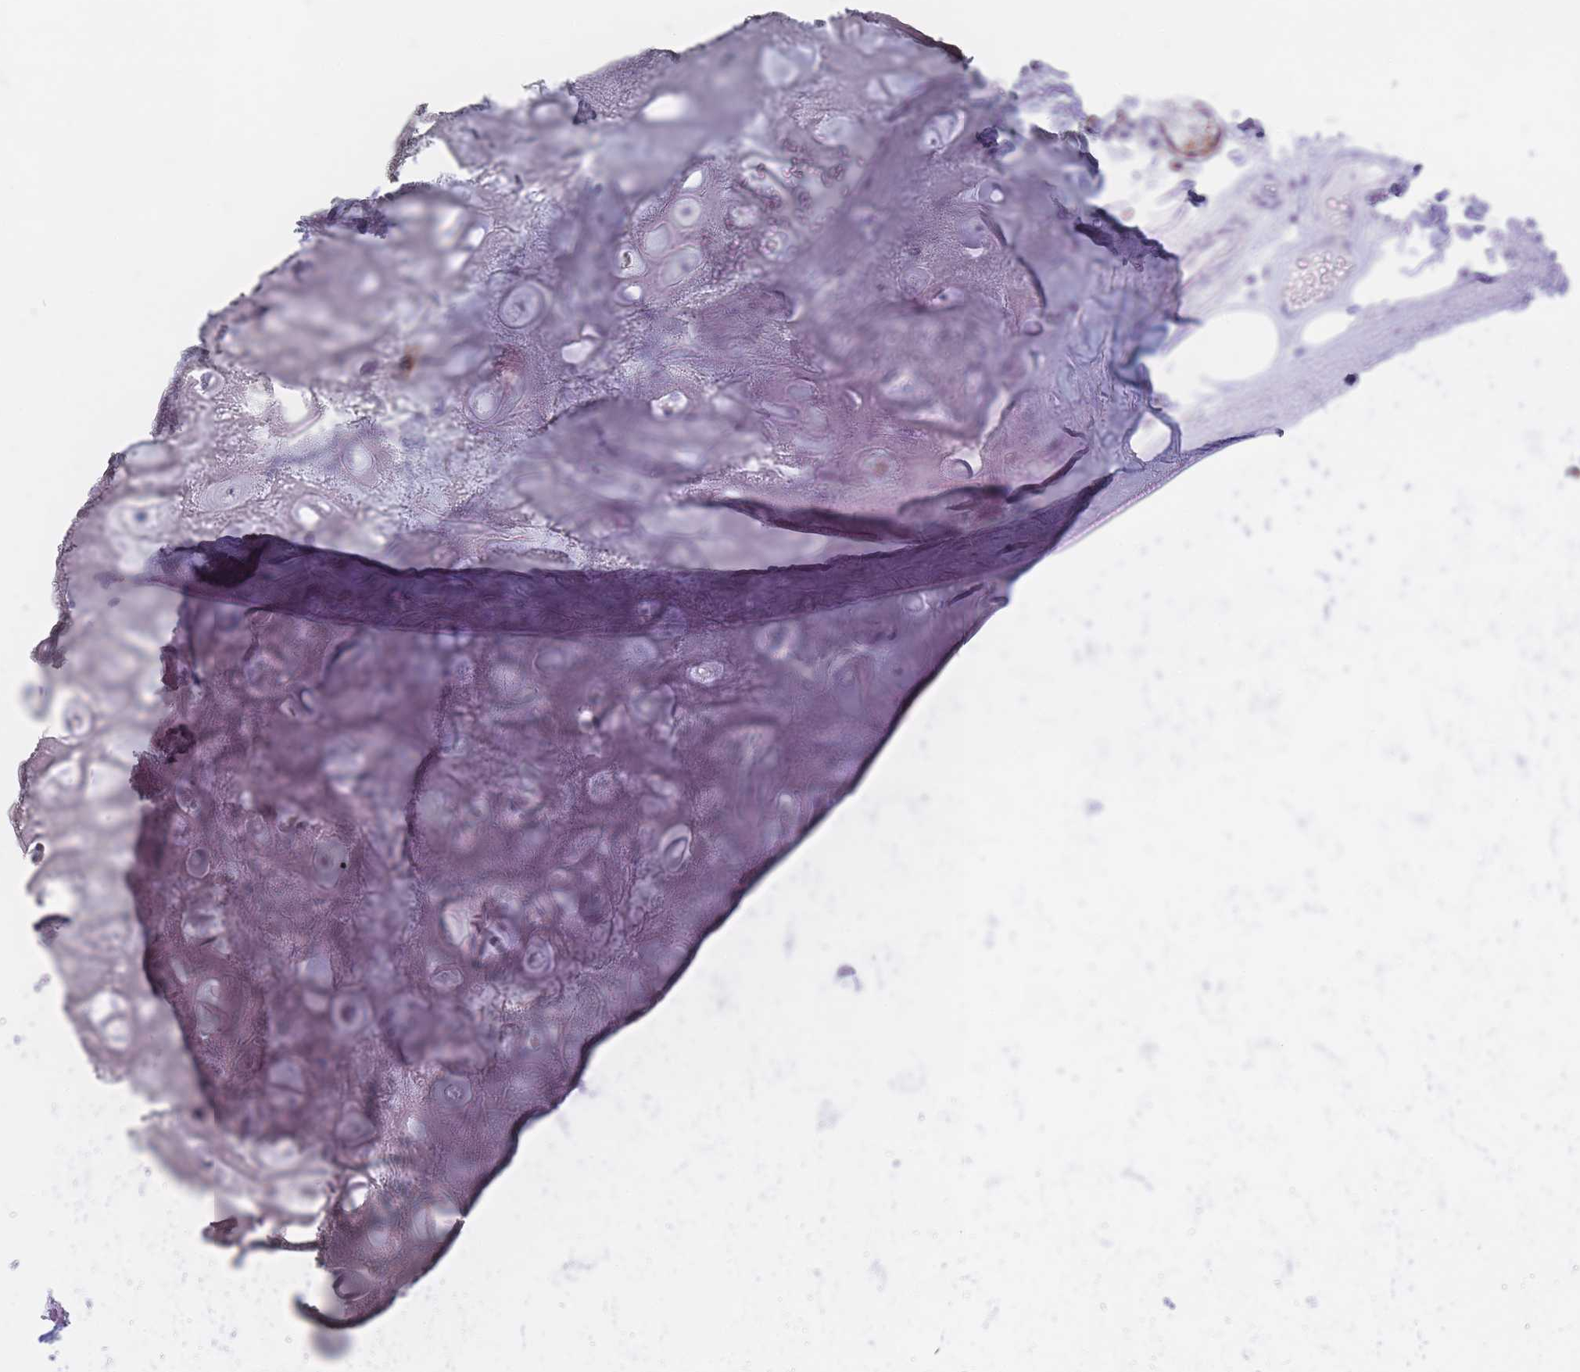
{"staining": {"intensity": "negative", "quantity": "none", "location": "none"}, "tissue": "adipose tissue", "cell_type": "Adipocytes", "image_type": "normal", "snomed": [{"axis": "morphology", "description": "Normal tissue, NOS"}, {"axis": "topography", "description": "Cartilage tissue"}], "caption": "The histopathology image shows no staining of adipocytes in benign adipose tissue. (DAB (3,3'-diaminobenzidine) immunohistochemistry (IHC) with hematoxylin counter stain).", "gene": "COL27A1", "patient": {"sex": "male", "age": 81}}